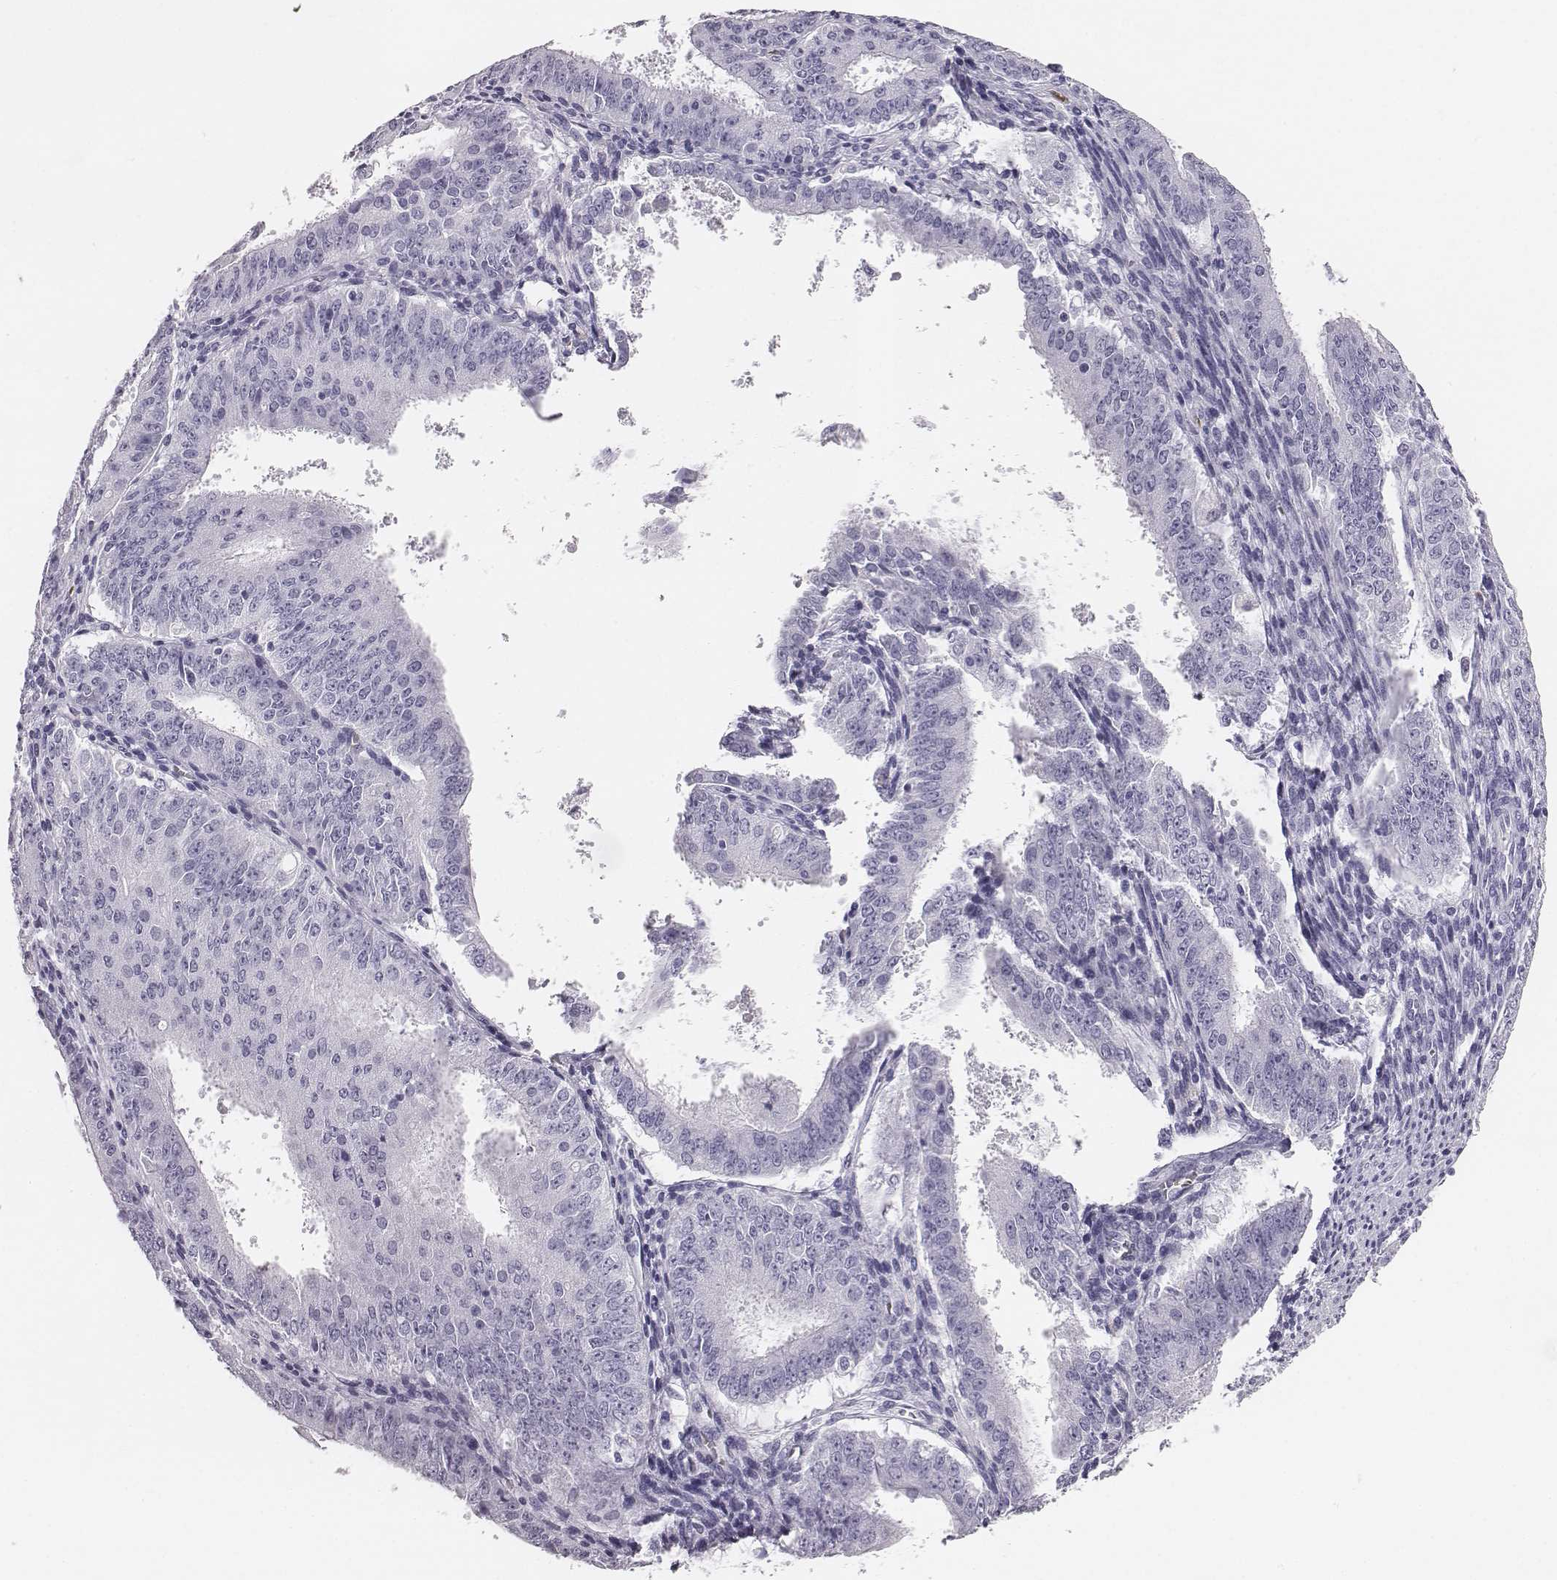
{"staining": {"intensity": "negative", "quantity": "none", "location": "none"}, "tissue": "ovarian cancer", "cell_type": "Tumor cells", "image_type": "cancer", "snomed": [{"axis": "morphology", "description": "Carcinoma, endometroid"}, {"axis": "topography", "description": "Ovary"}], "caption": "Tumor cells show no significant protein expression in ovarian cancer (endometroid carcinoma). (Stains: DAB IHC with hematoxylin counter stain, Microscopy: brightfield microscopy at high magnification).", "gene": "HBZ", "patient": {"sex": "female", "age": 42}}